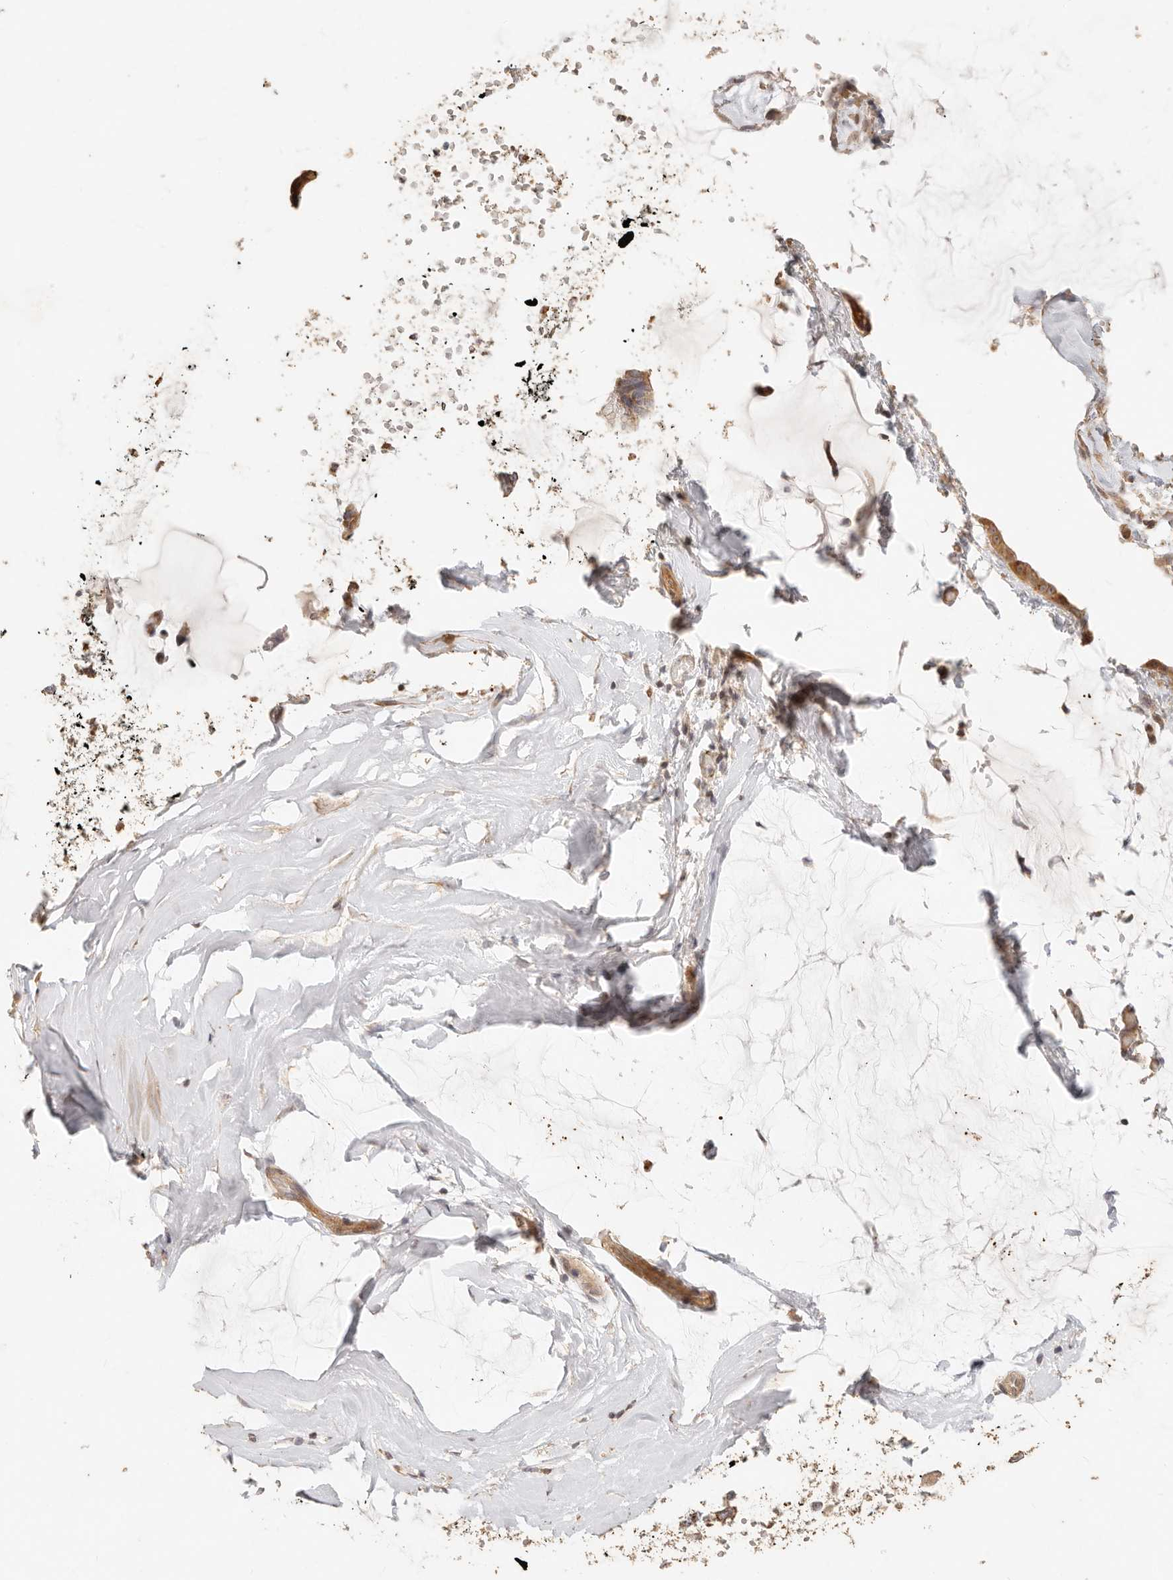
{"staining": {"intensity": "moderate", "quantity": ">75%", "location": "cytoplasmic/membranous"}, "tissue": "ovarian cancer", "cell_type": "Tumor cells", "image_type": "cancer", "snomed": [{"axis": "morphology", "description": "Cystadenocarcinoma, mucinous, NOS"}, {"axis": "topography", "description": "Ovary"}], "caption": "Protein staining exhibits moderate cytoplasmic/membranous expression in approximately >75% of tumor cells in ovarian mucinous cystadenocarcinoma. Immunohistochemistry (ihc) stains the protein of interest in brown and the nuclei are stained blue.", "gene": "PTPN22", "patient": {"sex": "female", "age": 39}}